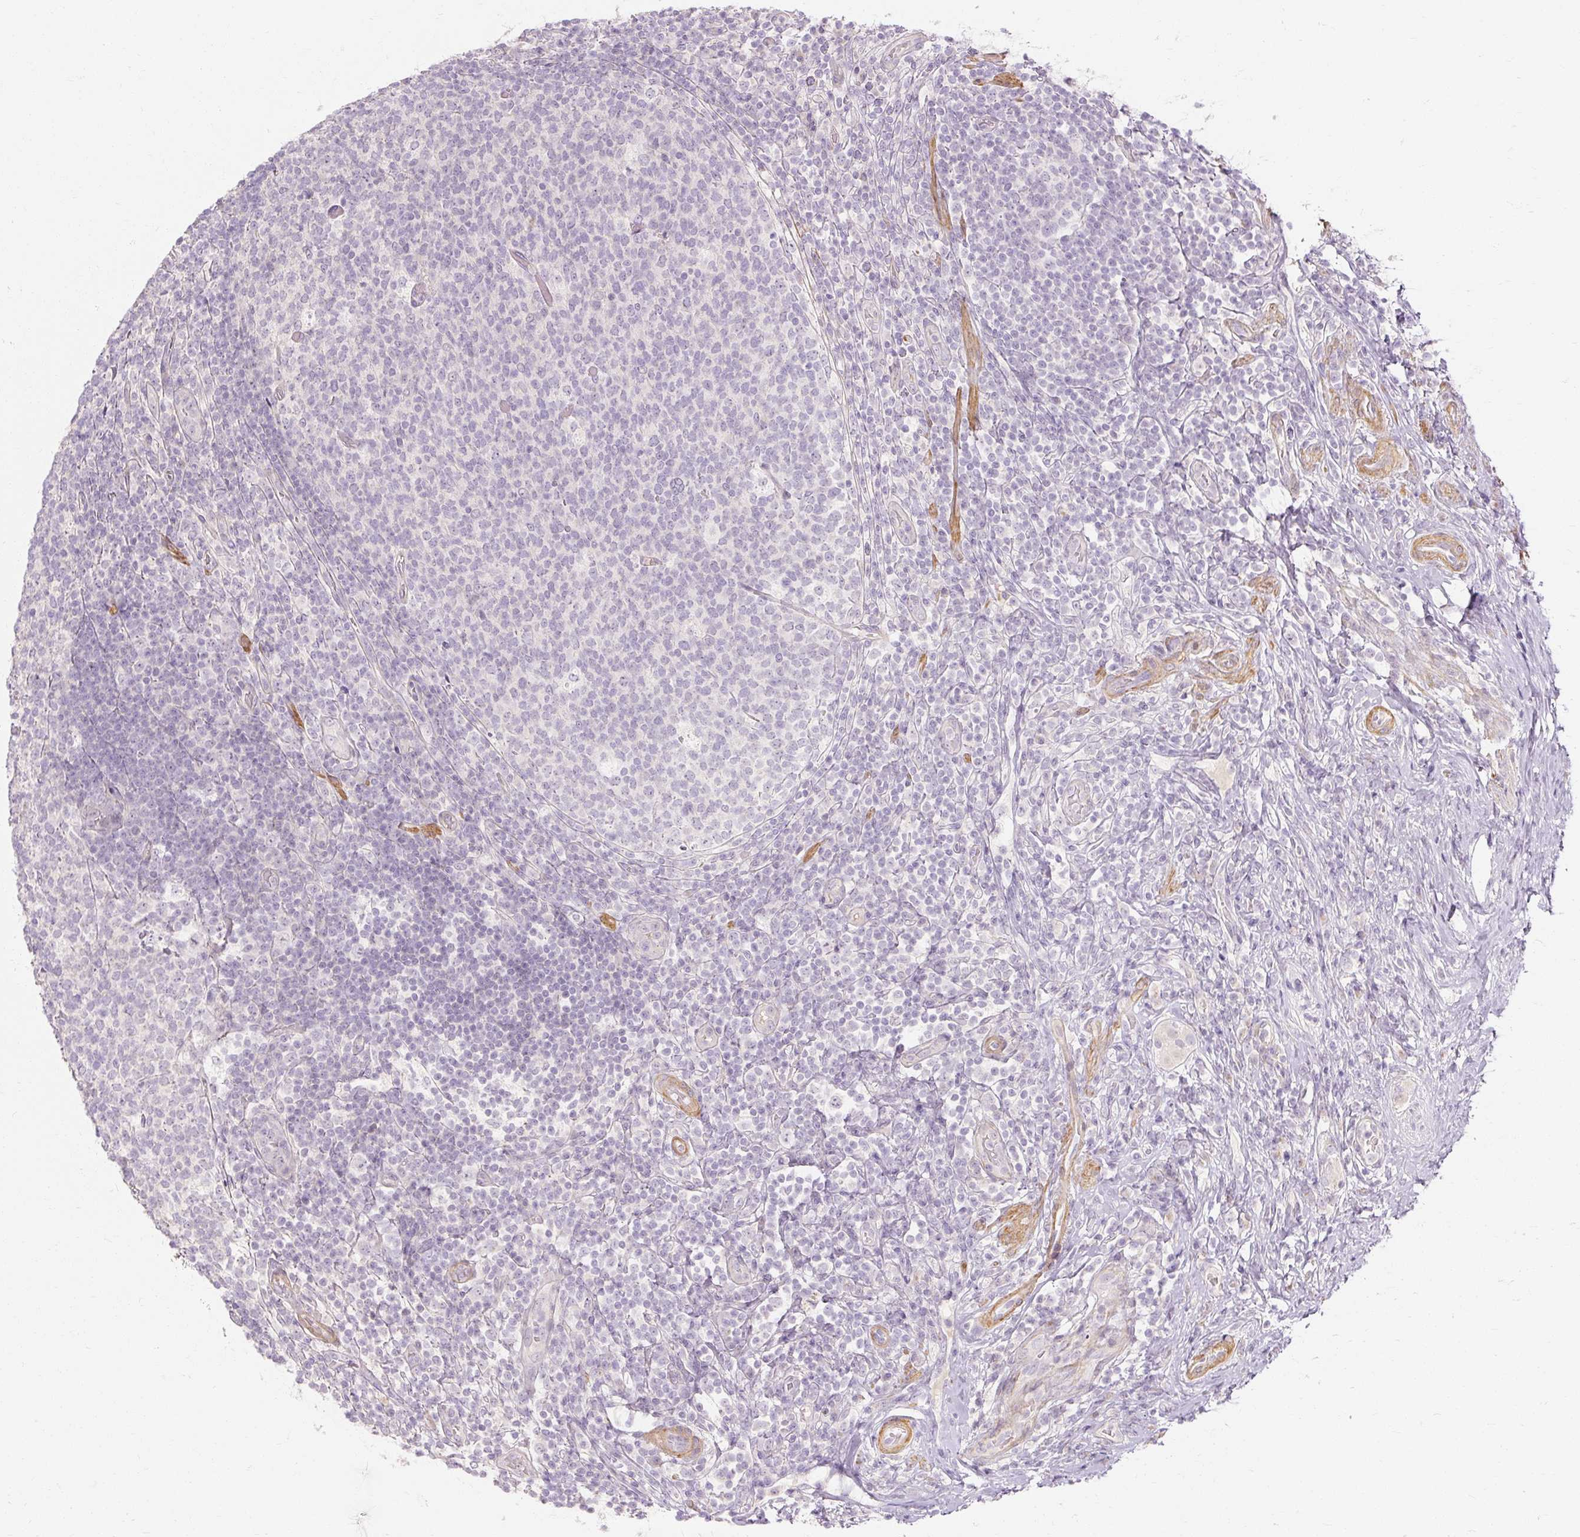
{"staining": {"intensity": "weak", "quantity": "25%-75%", "location": "cytoplasmic/membranous"}, "tissue": "appendix", "cell_type": "Glandular cells", "image_type": "normal", "snomed": [{"axis": "morphology", "description": "Normal tissue, NOS"}, {"axis": "topography", "description": "Appendix"}], "caption": "High-power microscopy captured an IHC photomicrograph of benign appendix, revealing weak cytoplasmic/membranous positivity in about 25%-75% of glandular cells. The protein of interest is shown in brown color, while the nuclei are stained blue.", "gene": "CAPN3", "patient": {"sex": "female", "age": 43}}